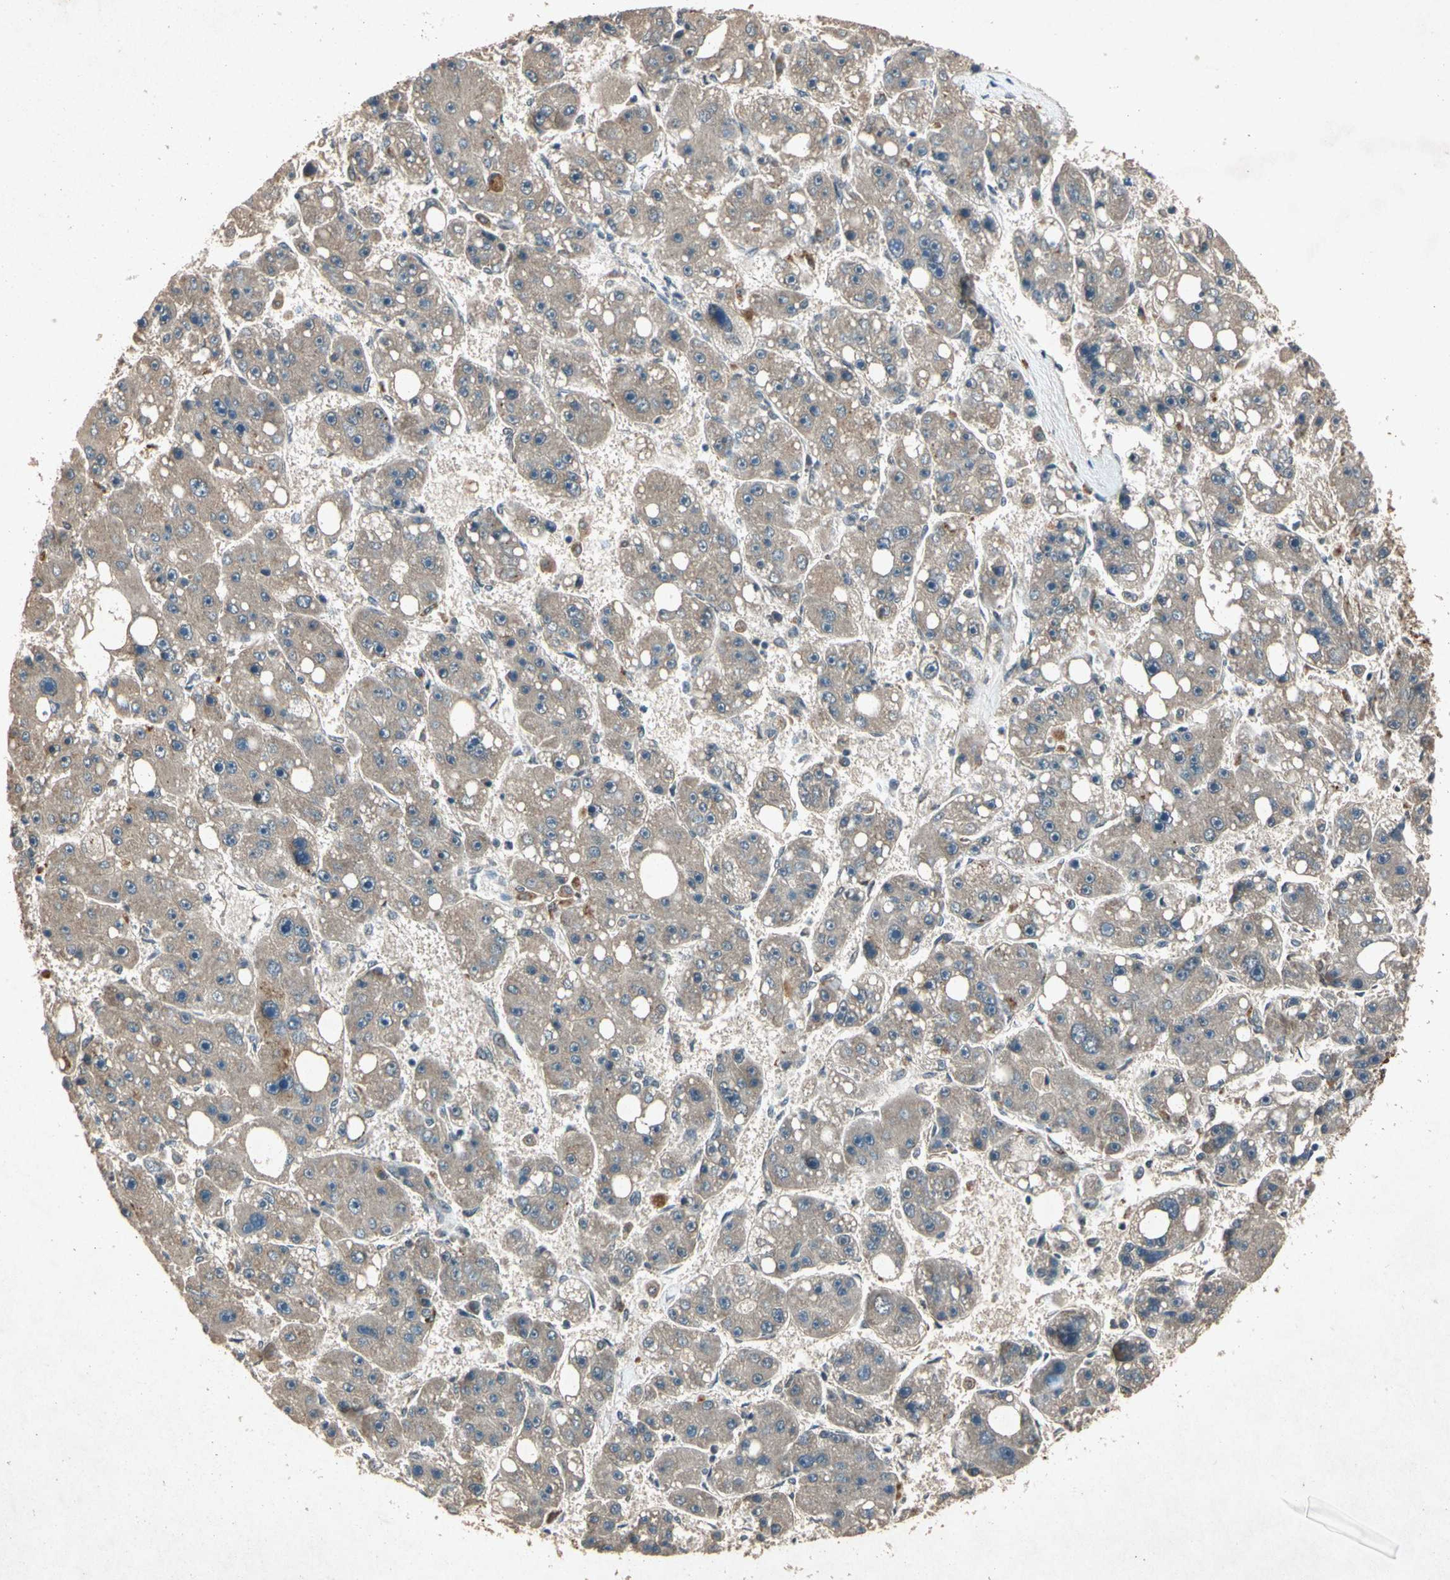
{"staining": {"intensity": "weak", "quantity": "25%-75%", "location": "cytoplasmic/membranous"}, "tissue": "liver cancer", "cell_type": "Tumor cells", "image_type": "cancer", "snomed": [{"axis": "morphology", "description": "Carcinoma, Hepatocellular, NOS"}, {"axis": "topography", "description": "Liver"}], "caption": "Immunohistochemistry of liver cancer (hepatocellular carcinoma) exhibits low levels of weak cytoplasmic/membranous positivity in about 25%-75% of tumor cells.", "gene": "PML", "patient": {"sex": "female", "age": 61}}